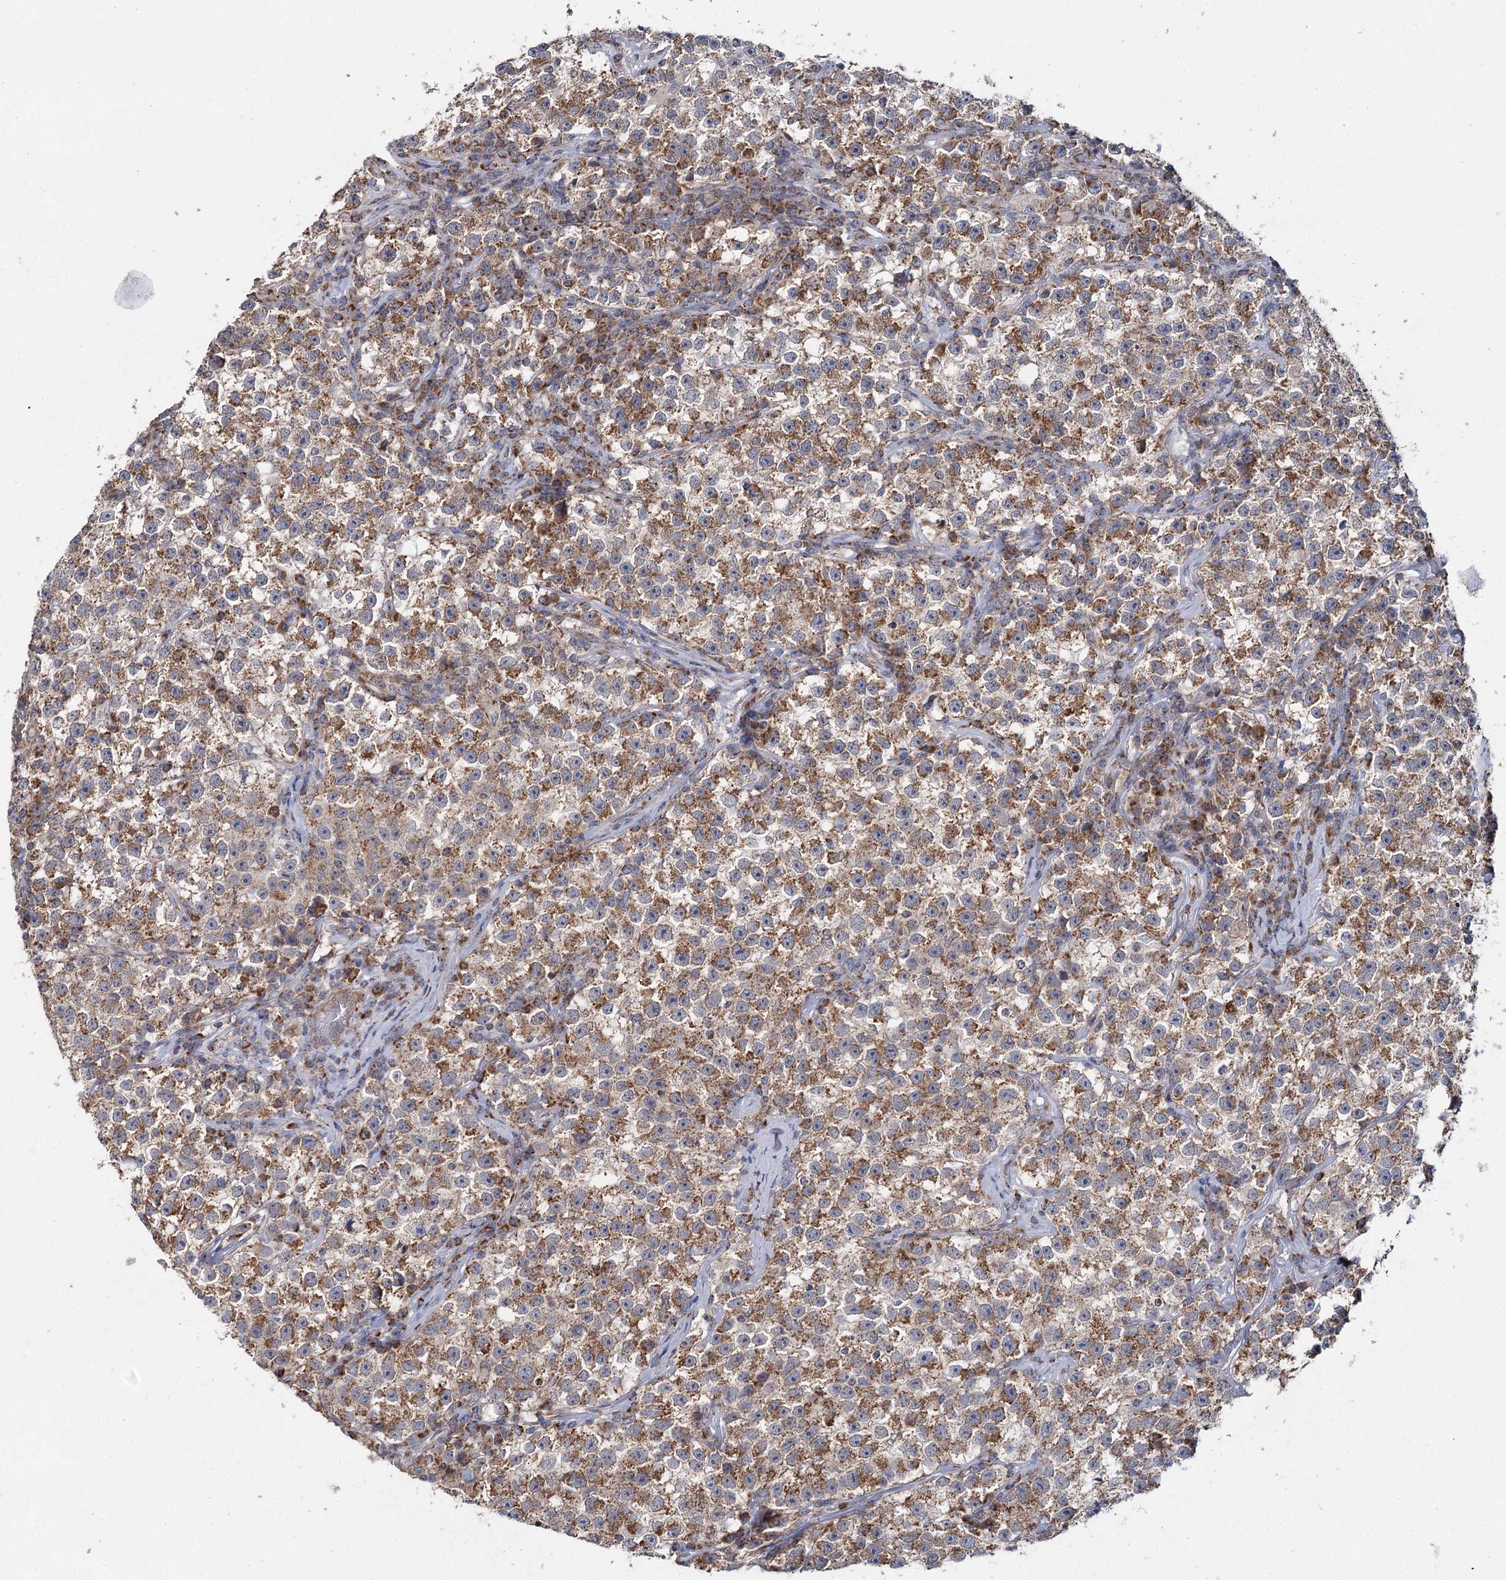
{"staining": {"intensity": "moderate", "quantity": ">75%", "location": "cytoplasmic/membranous"}, "tissue": "testis cancer", "cell_type": "Tumor cells", "image_type": "cancer", "snomed": [{"axis": "morphology", "description": "Seminoma, NOS"}, {"axis": "topography", "description": "Testis"}], "caption": "Protein expression analysis of human testis cancer reveals moderate cytoplasmic/membranous positivity in approximately >75% of tumor cells.", "gene": "MRPL44", "patient": {"sex": "male", "age": 22}}